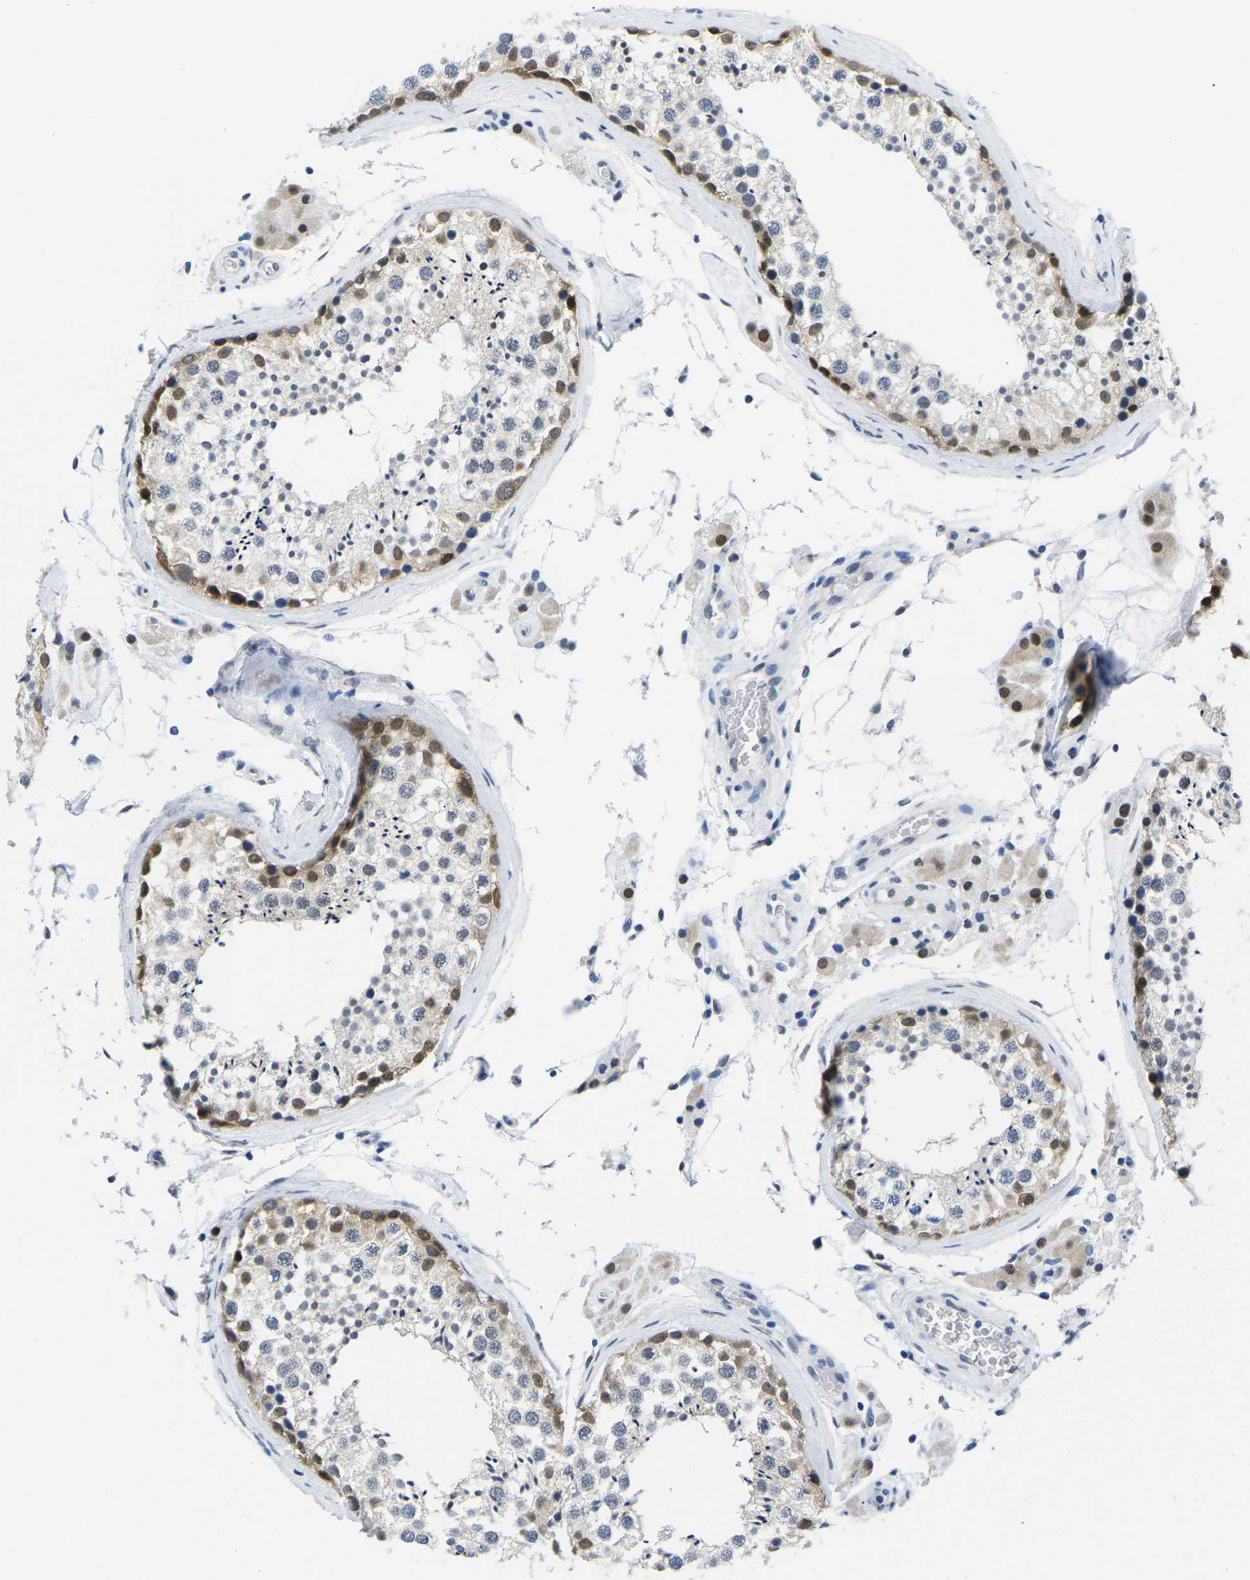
{"staining": {"intensity": "strong", "quantity": "25%-75%", "location": "cytoplasmic/membranous,nuclear"}, "tissue": "testis", "cell_type": "Cells in seminiferous ducts", "image_type": "normal", "snomed": [{"axis": "morphology", "description": "Normal tissue, NOS"}, {"axis": "topography", "description": "Testis"}], "caption": "Protein expression analysis of unremarkable human testis reveals strong cytoplasmic/membranous,nuclear expression in about 25%-75% of cells in seminiferous ducts.", "gene": "UBA7", "patient": {"sex": "male", "age": 46}}